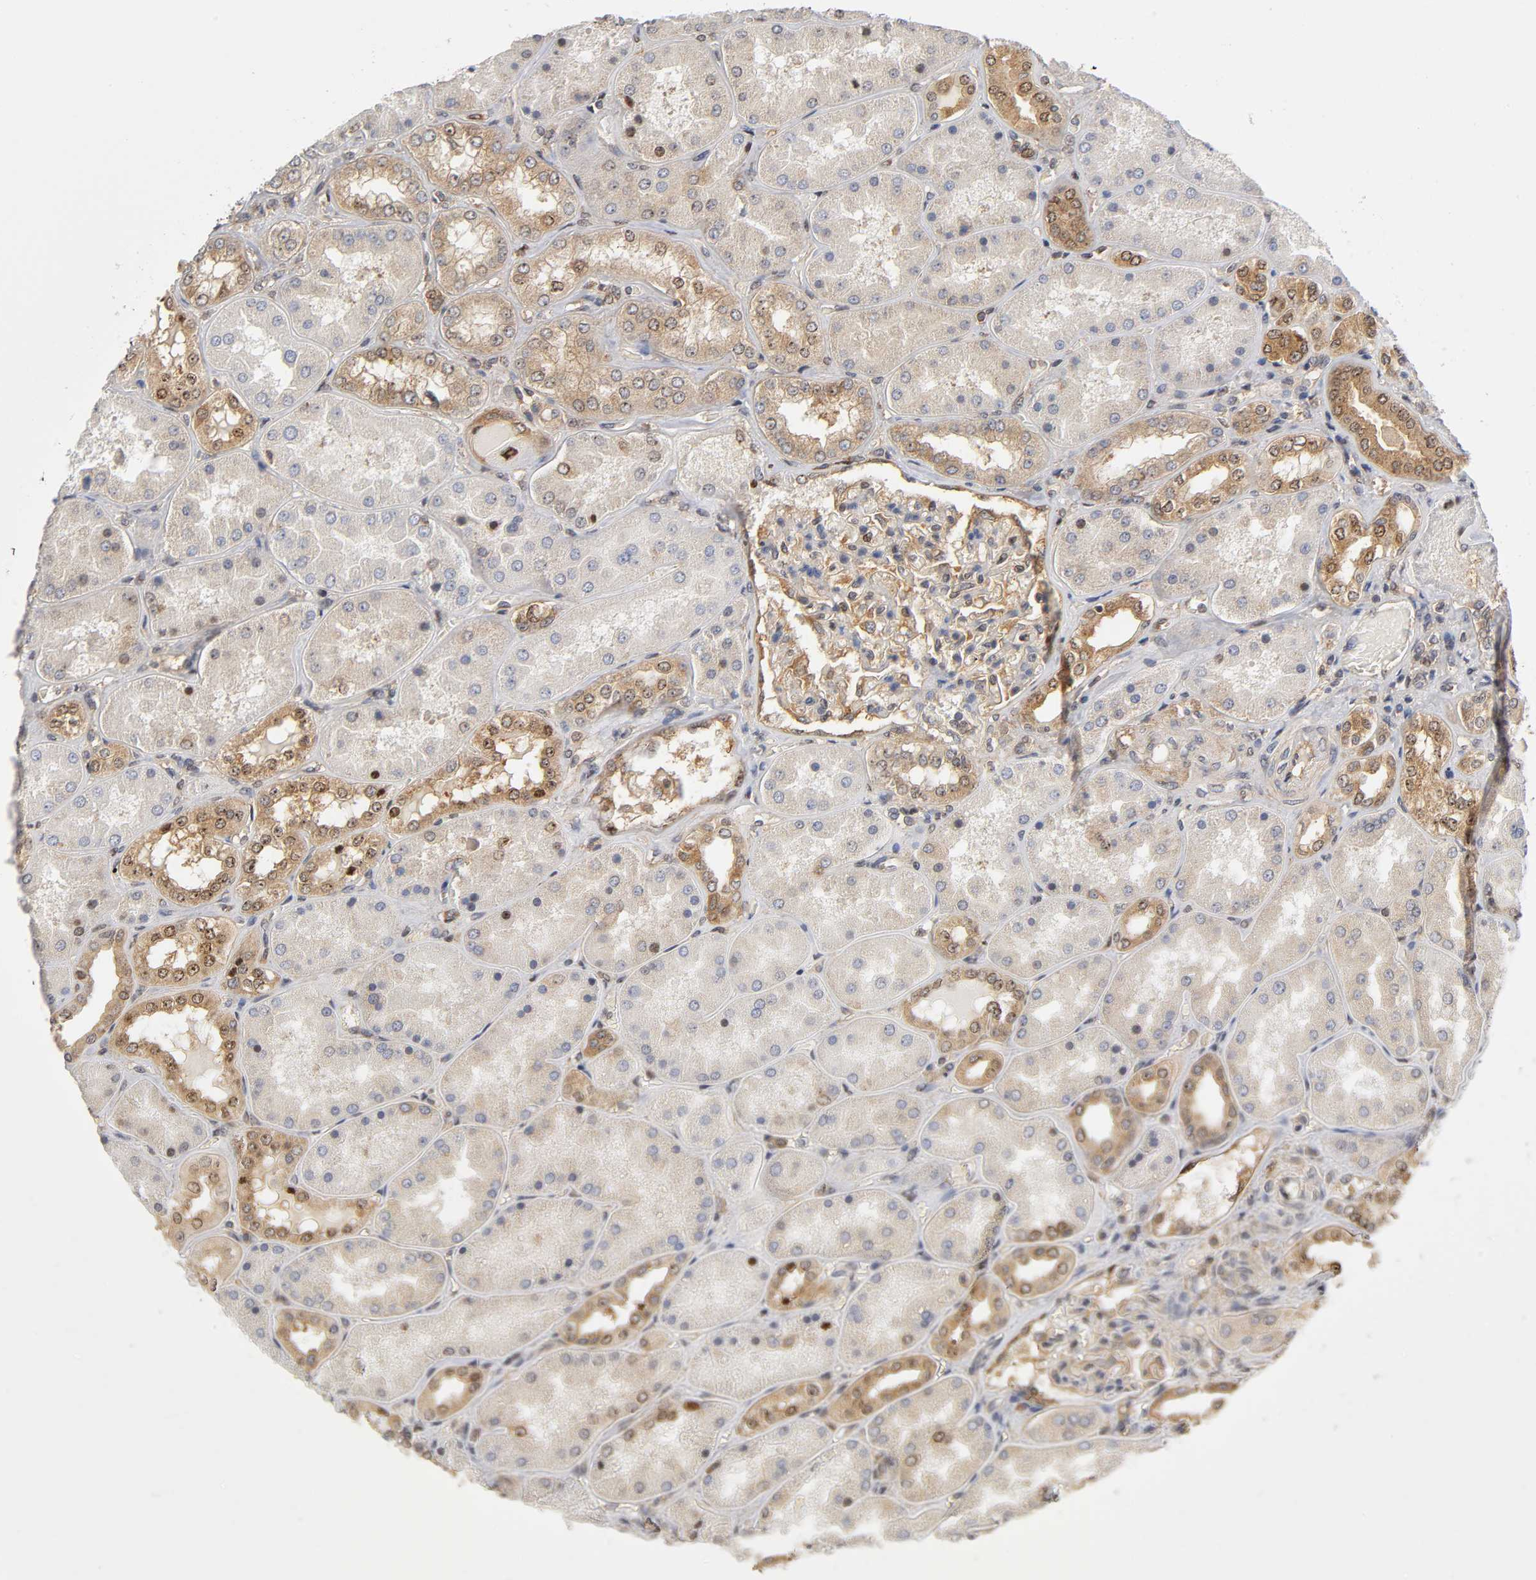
{"staining": {"intensity": "moderate", "quantity": ">75%", "location": "cytoplasmic/membranous"}, "tissue": "kidney", "cell_type": "Cells in glomeruli", "image_type": "normal", "snomed": [{"axis": "morphology", "description": "Normal tissue, NOS"}, {"axis": "topography", "description": "Kidney"}], "caption": "Human kidney stained for a protein (brown) displays moderate cytoplasmic/membranous positive staining in approximately >75% of cells in glomeruli.", "gene": "PAFAH1B1", "patient": {"sex": "female", "age": 56}}